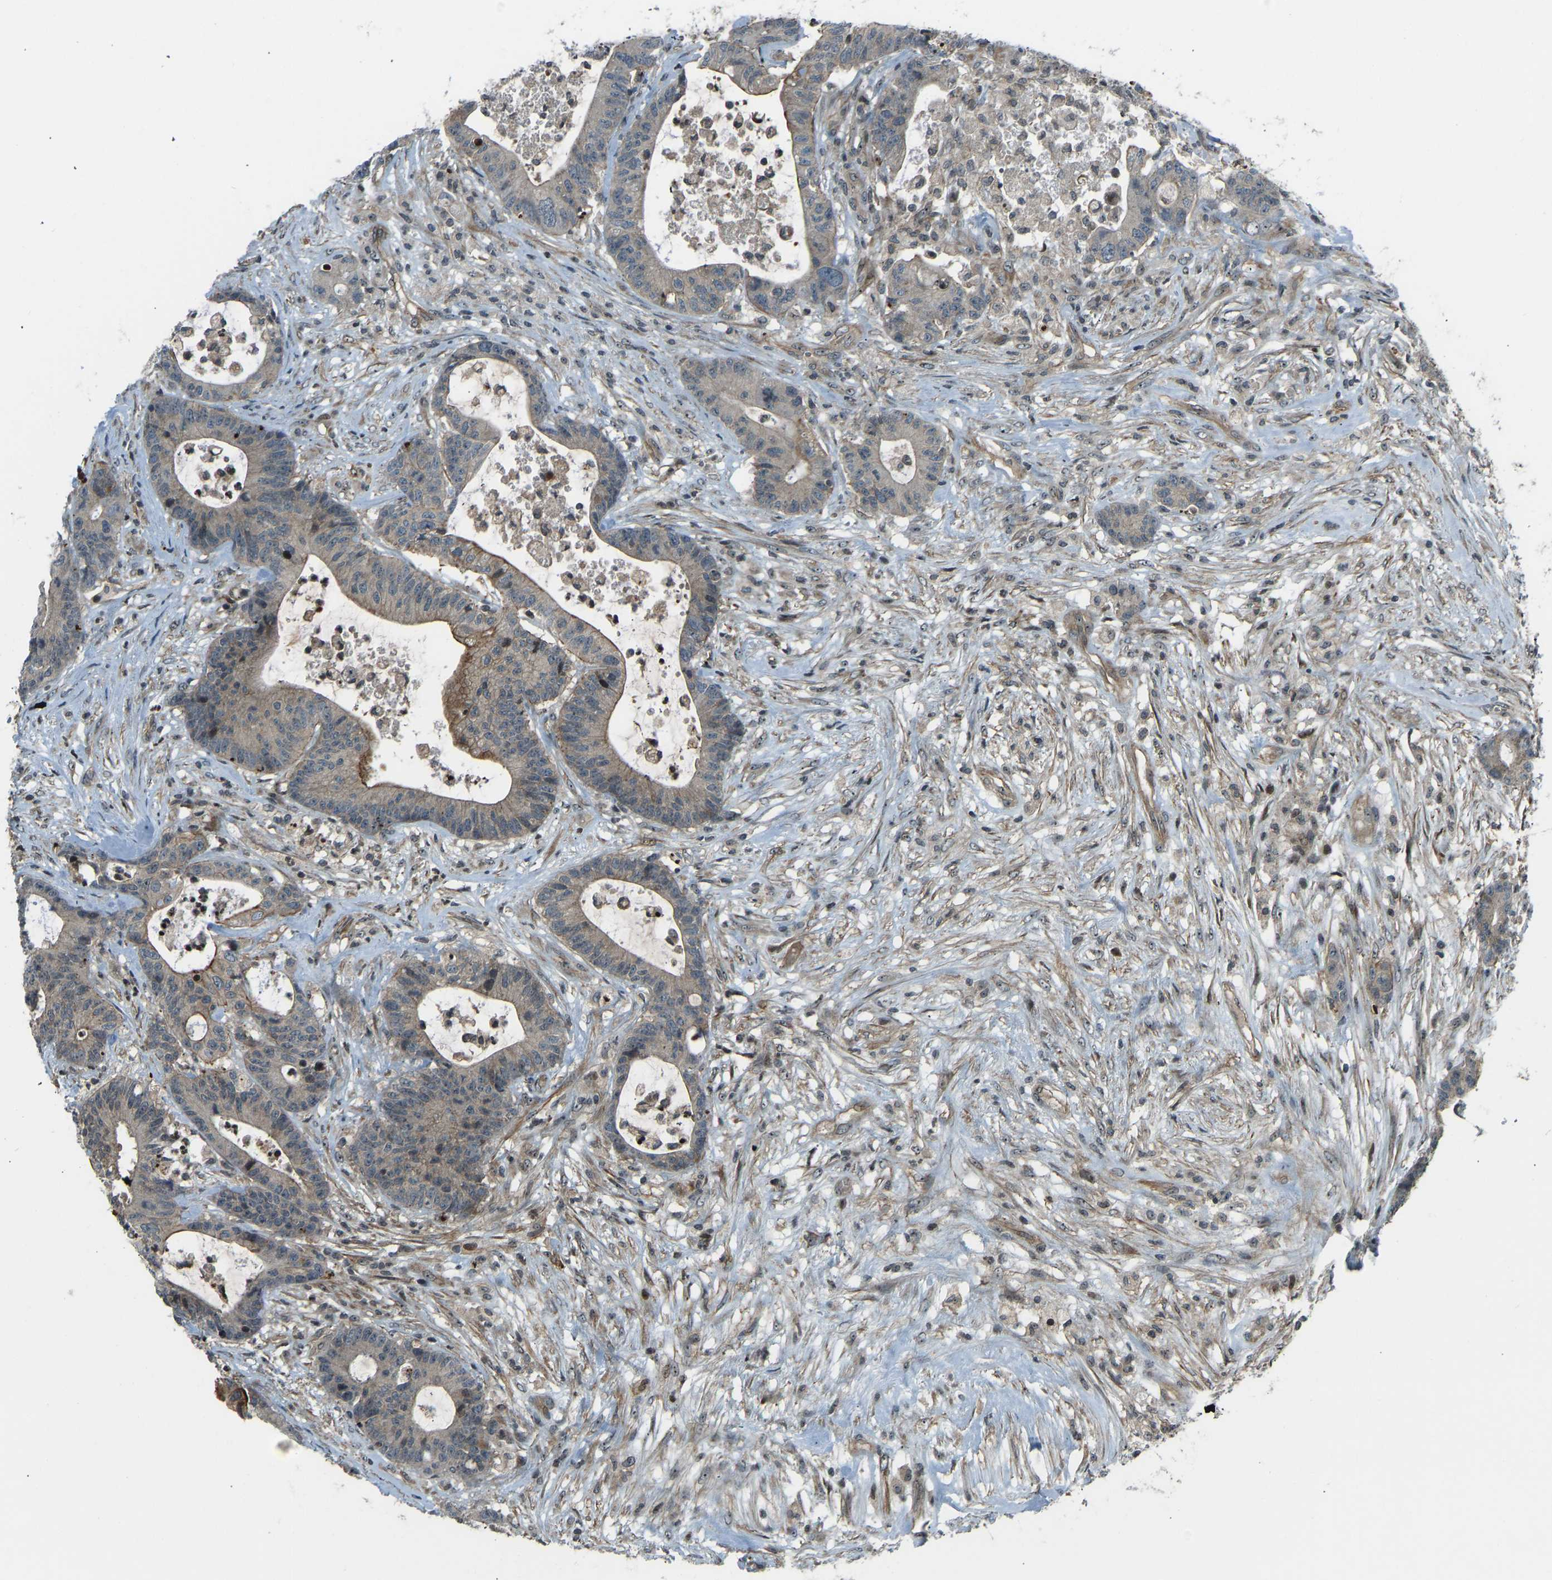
{"staining": {"intensity": "moderate", "quantity": "<25%", "location": "cytoplasmic/membranous"}, "tissue": "colorectal cancer", "cell_type": "Tumor cells", "image_type": "cancer", "snomed": [{"axis": "morphology", "description": "Adenocarcinoma, NOS"}, {"axis": "topography", "description": "Colon"}], "caption": "Immunohistochemistry histopathology image of neoplastic tissue: human adenocarcinoma (colorectal) stained using immunohistochemistry (IHC) displays low levels of moderate protein expression localized specifically in the cytoplasmic/membranous of tumor cells, appearing as a cytoplasmic/membranous brown color.", "gene": "SVOPL", "patient": {"sex": "female", "age": 84}}